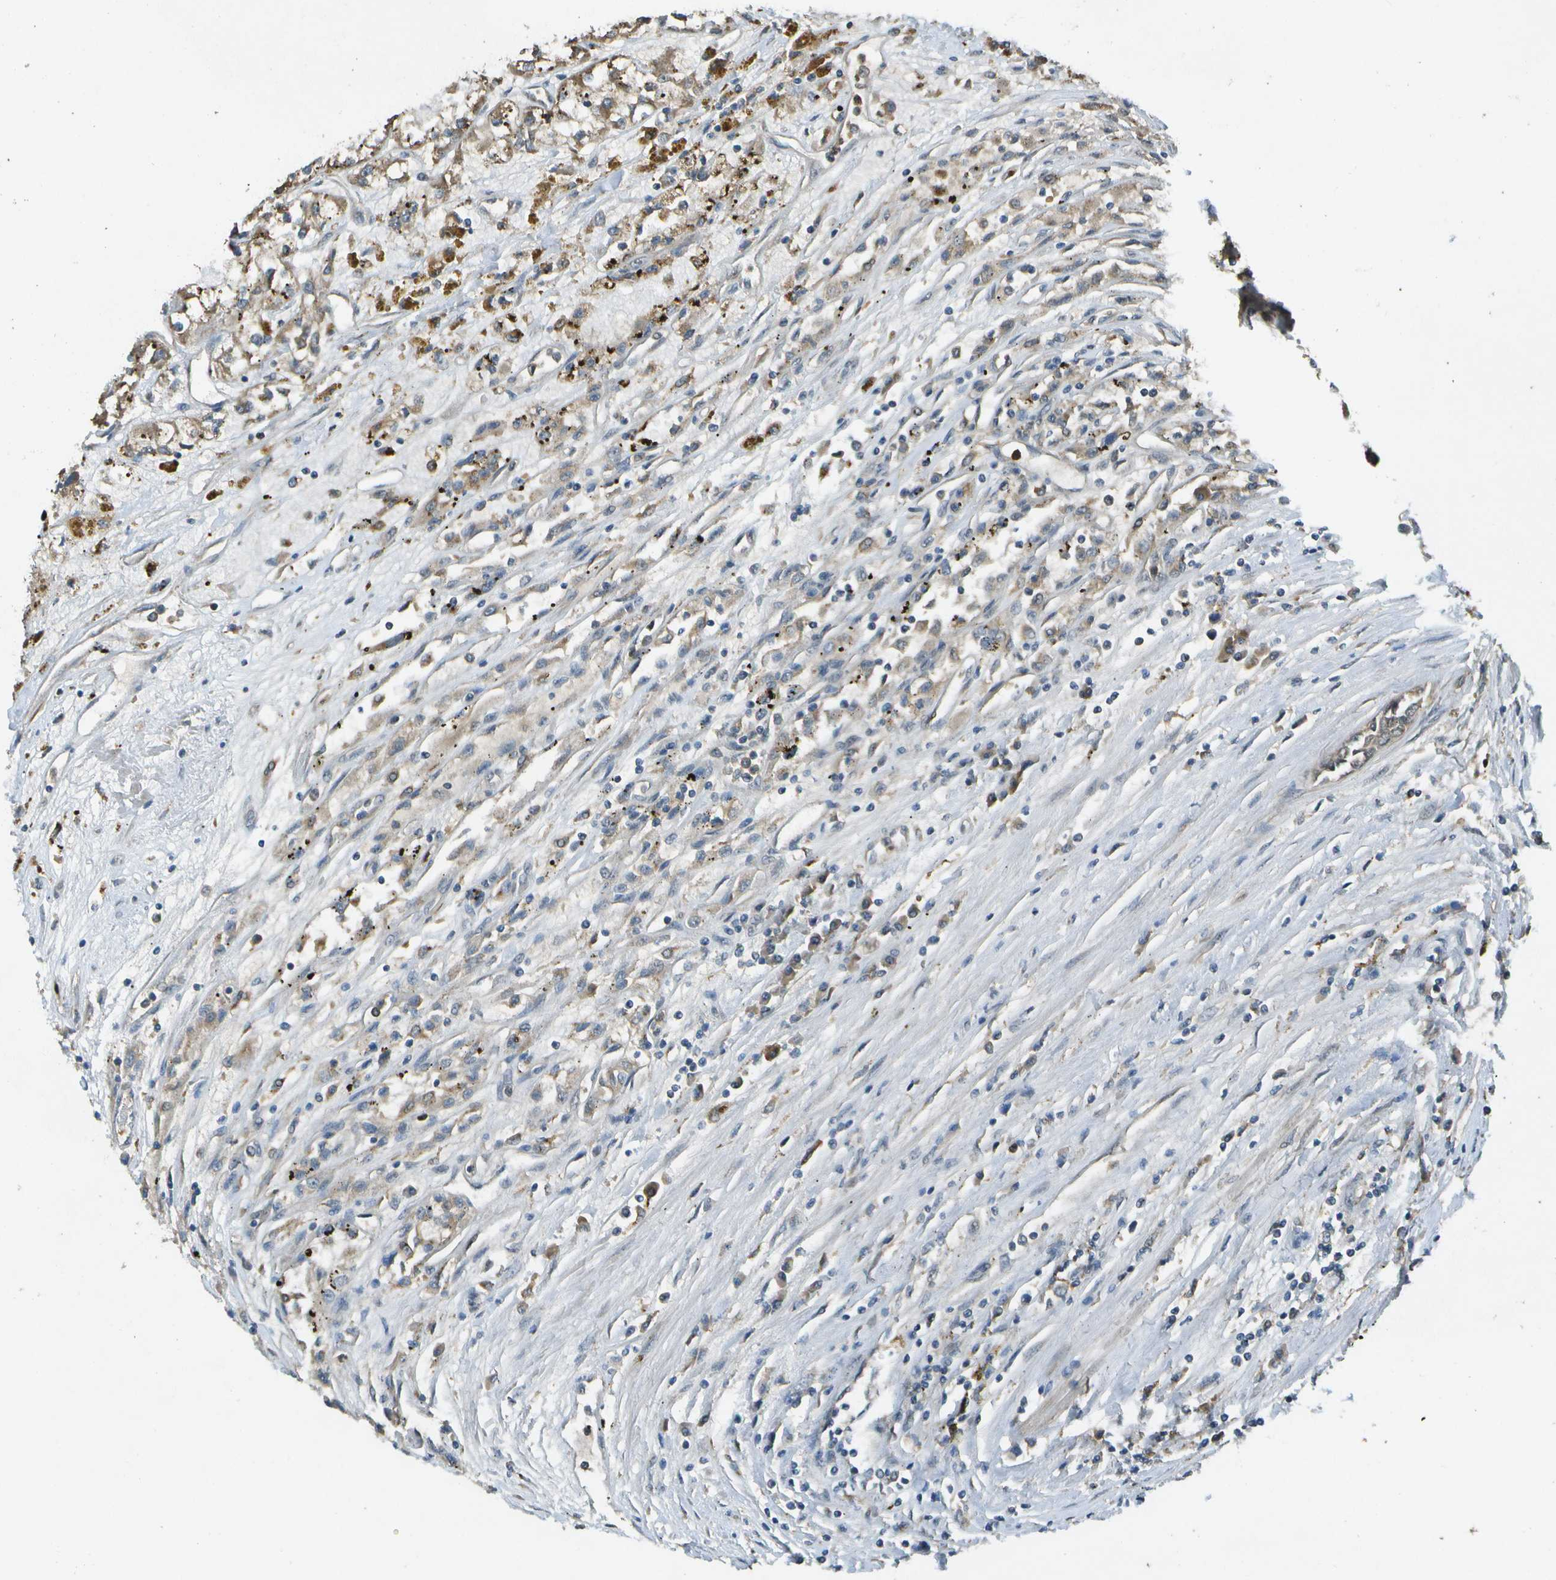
{"staining": {"intensity": "weak", "quantity": ">75%", "location": "cytoplasmic/membranous"}, "tissue": "renal cancer", "cell_type": "Tumor cells", "image_type": "cancer", "snomed": [{"axis": "morphology", "description": "Adenocarcinoma, NOS"}, {"axis": "topography", "description": "Kidney"}], "caption": "An immunohistochemistry photomicrograph of tumor tissue is shown. Protein staining in brown shows weak cytoplasmic/membranous positivity in renal cancer (adenocarcinoma) within tumor cells.", "gene": "GANC", "patient": {"sex": "female", "age": 52}}